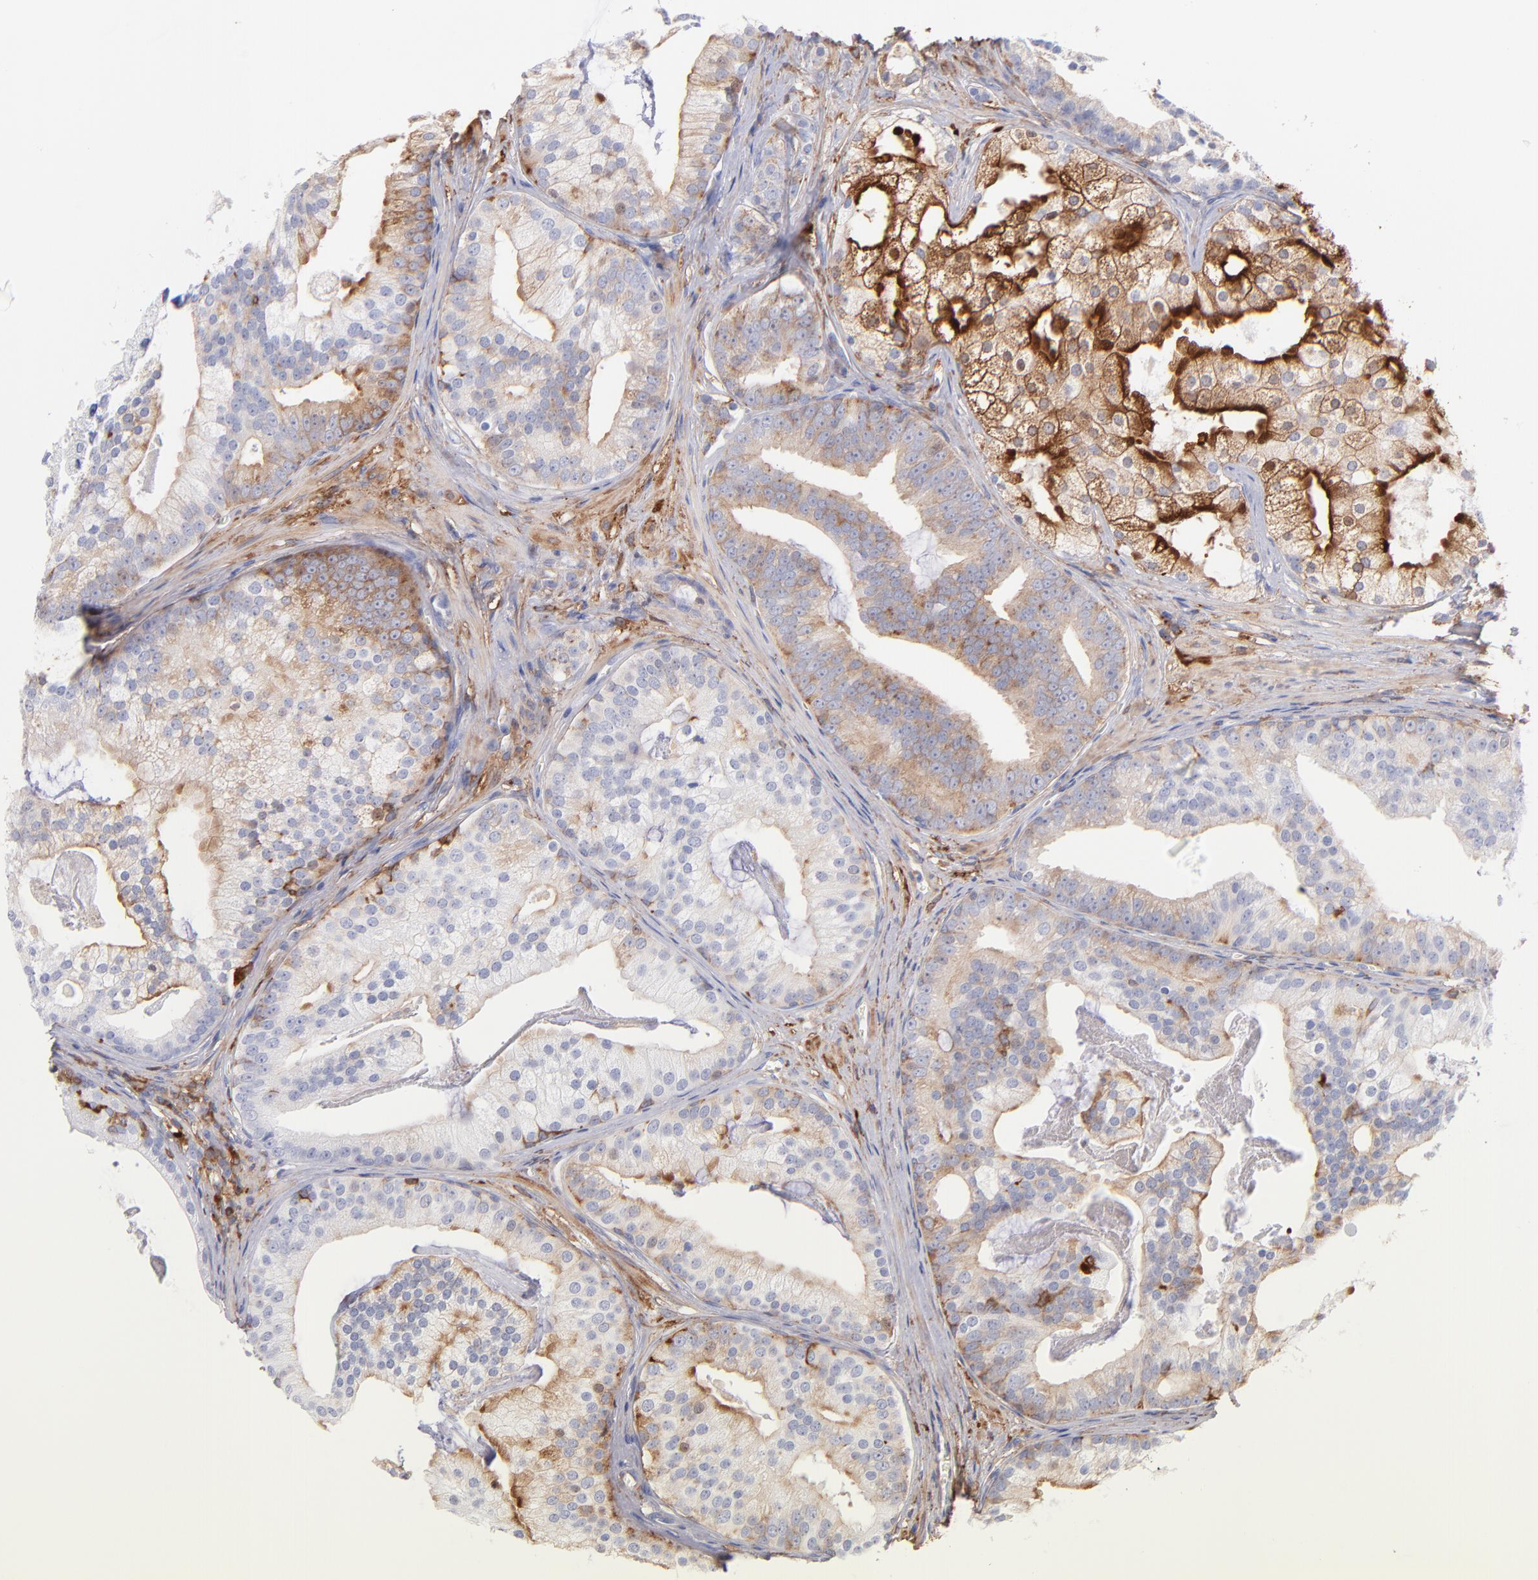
{"staining": {"intensity": "moderate", "quantity": "25%-75%", "location": "cytoplasmic/membranous"}, "tissue": "prostate cancer", "cell_type": "Tumor cells", "image_type": "cancer", "snomed": [{"axis": "morphology", "description": "Adenocarcinoma, Low grade"}, {"axis": "topography", "description": "Prostate"}], "caption": "Prostate adenocarcinoma (low-grade) stained for a protein demonstrates moderate cytoplasmic/membranous positivity in tumor cells. (DAB (3,3'-diaminobenzidine) IHC, brown staining for protein, blue staining for nuclei).", "gene": "PRKCA", "patient": {"sex": "male", "age": 58}}